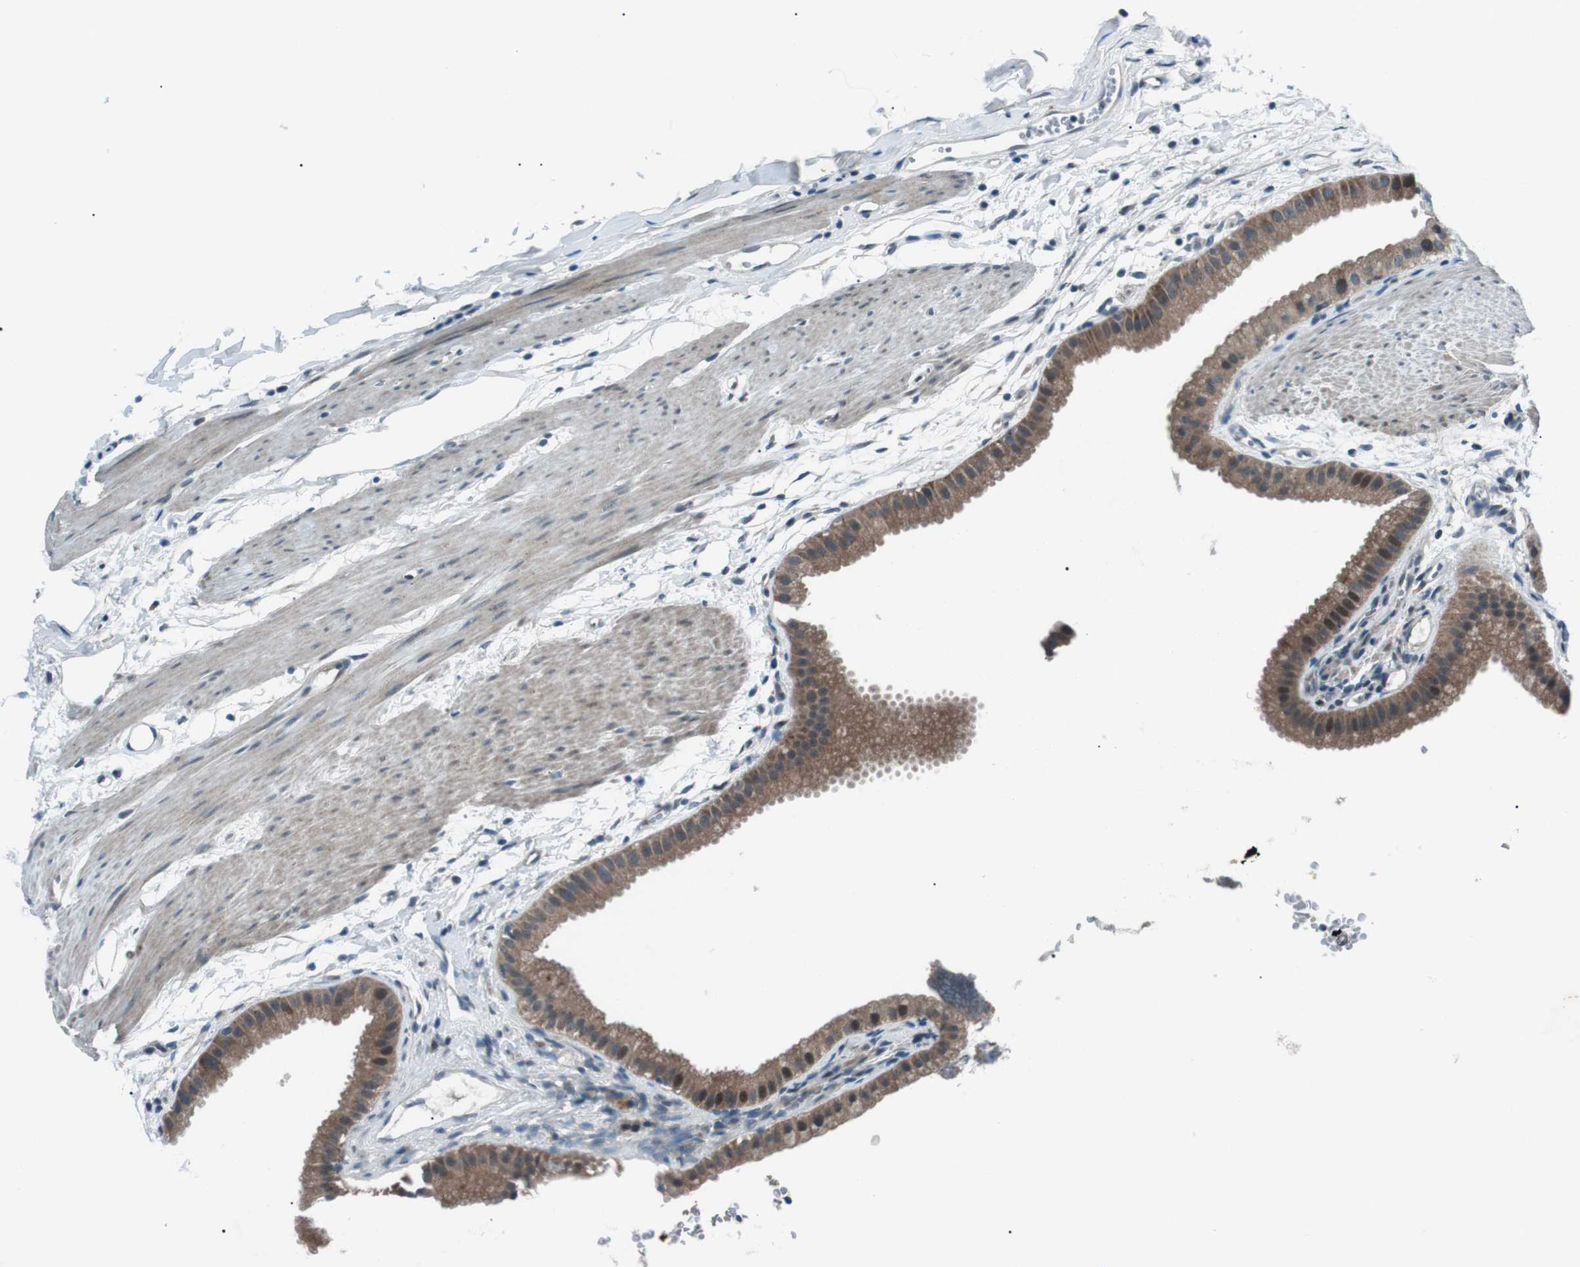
{"staining": {"intensity": "moderate", "quantity": ">75%", "location": "cytoplasmic/membranous,nuclear"}, "tissue": "gallbladder", "cell_type": "Glandular cells", "image_type": "normal", "snomed": [{"axis": "morphology", "description": "Normal tissue, NOS"}, {"axis": "topography", "description": "Gallbladder"}], "caption": "Immunohistochemical staining of benign gallbladder shows medium levels of moderate cytoplasmic/membranous,nuclear staining in approximately >75% of glandular cells.", "gene": "LRIG2", "patient": {"sex": "female", "age": 64}}